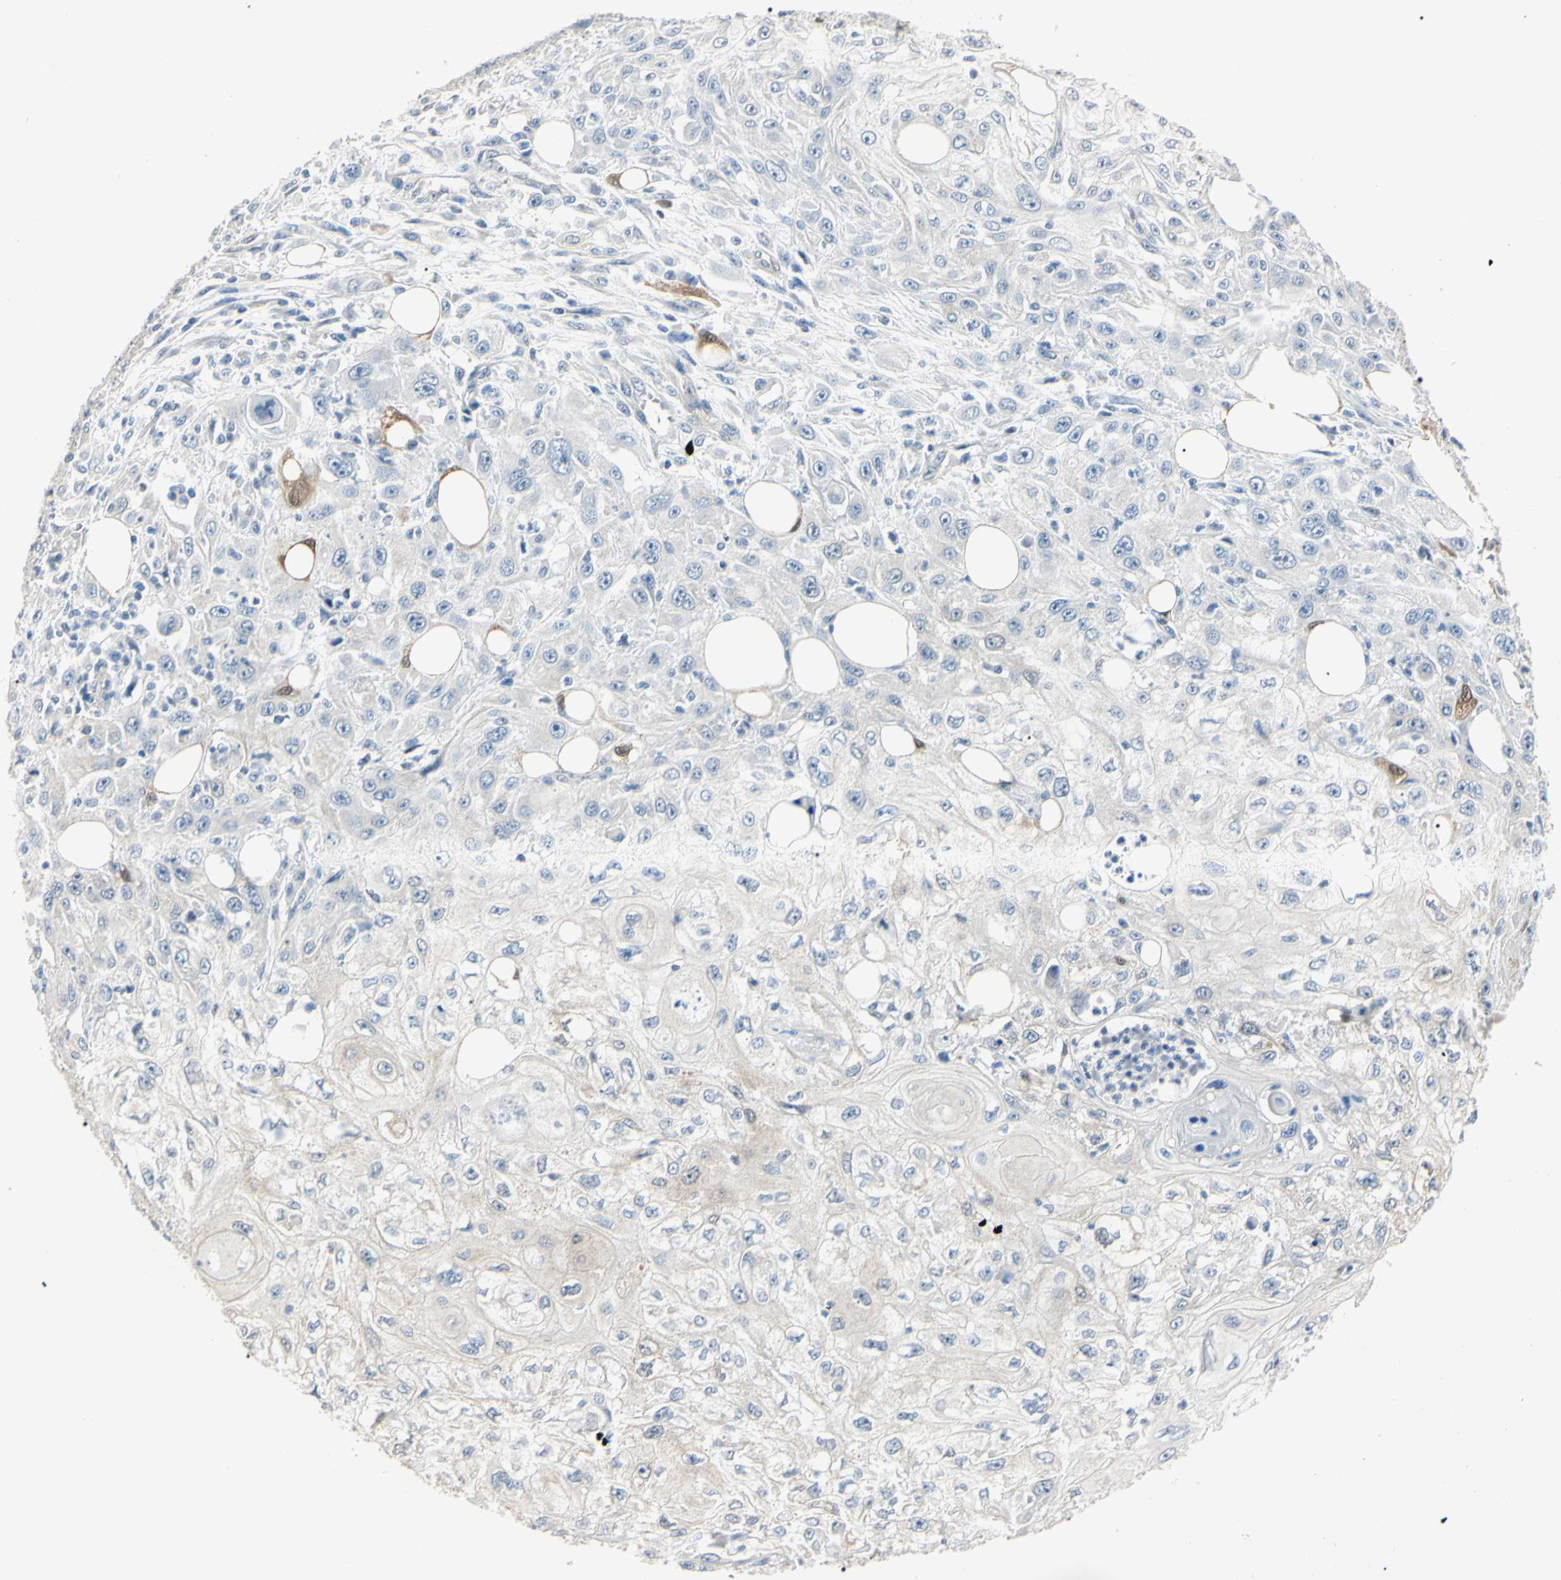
{"staining": {"intensity": "moderate", "quantity": "<25%", "location": "cytoplasmic/membranous"}, "tissue": "skin cancer", "cell_type": "Tumor cells", "image_type": "cancer", "snomed": [{"axis": "morphology", "description": "Squamous cell carcinoma, NOS"}, {"axis": "topography", "description": "Skin"}], "caption": "Immunohistochemical staining of skin squamous cell carcinoma displays moderate cytoplasmic/membranous protein positivity in about <25% of tumor cells. The protein is shown in brown color, while the nuclei are stained blue.", "gene": "AKR1C3", "patient": {"sex": "male", "age": 75}}